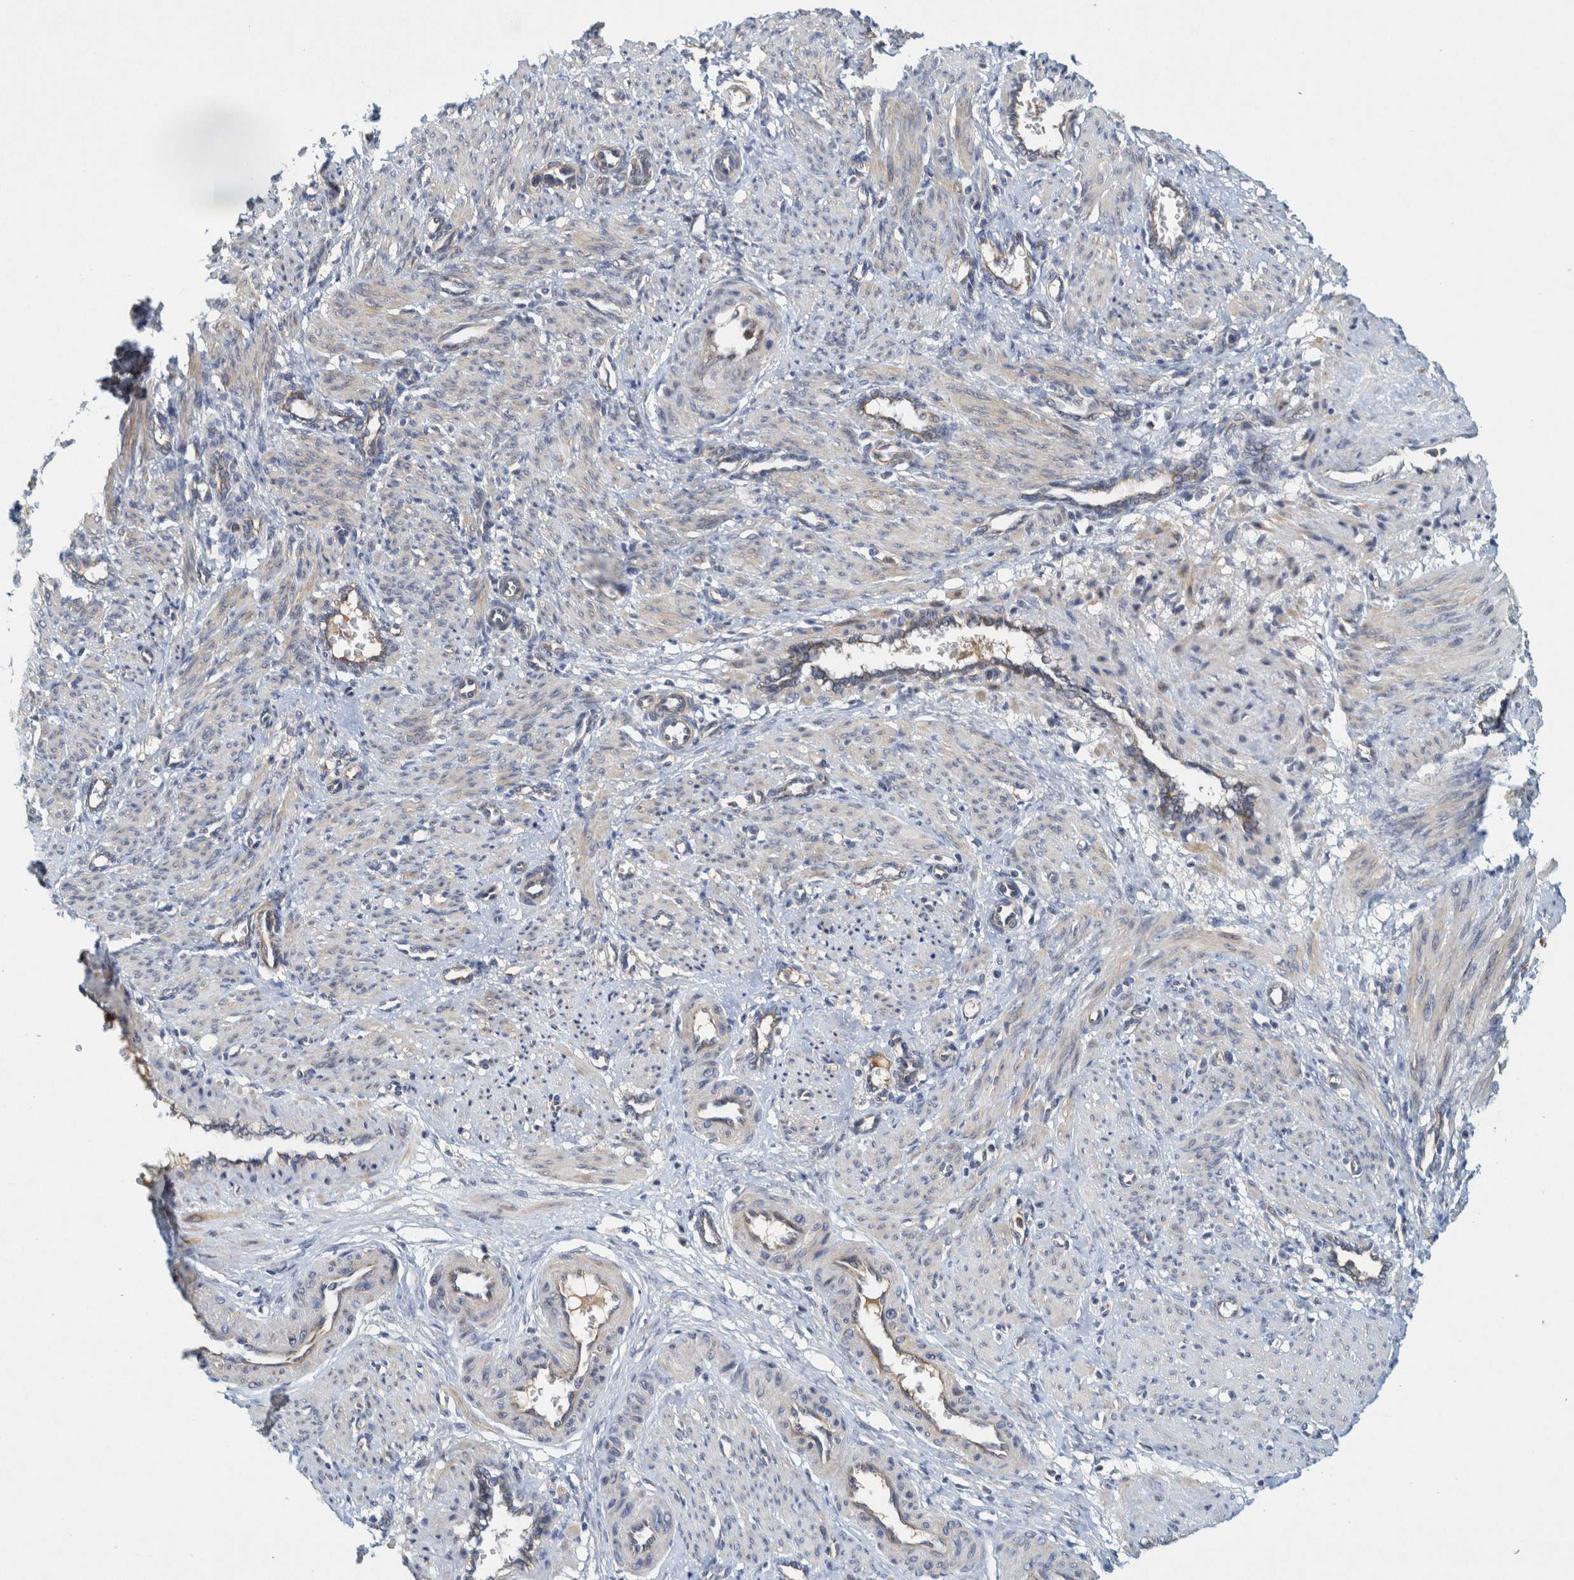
{"staining": {"intensity": "negative", "quantity": "none", "location": "none"}, "tissue": "smooth muscle", "cell_type": "Smooth muscle cells", "image_type": "normal", "snomed": [{"axis": "morphology", "description": "Normal tissue, NOS"}, {"axis": "topography", "description": "Endometrium"}], "caption": "Smooth muscle stained for a protein using immunohistochemistry (IHC) reveals no expression smooth muscle cells.", "gene": "ZNF324B", "patient": {"sex": "female", "age": 33}}